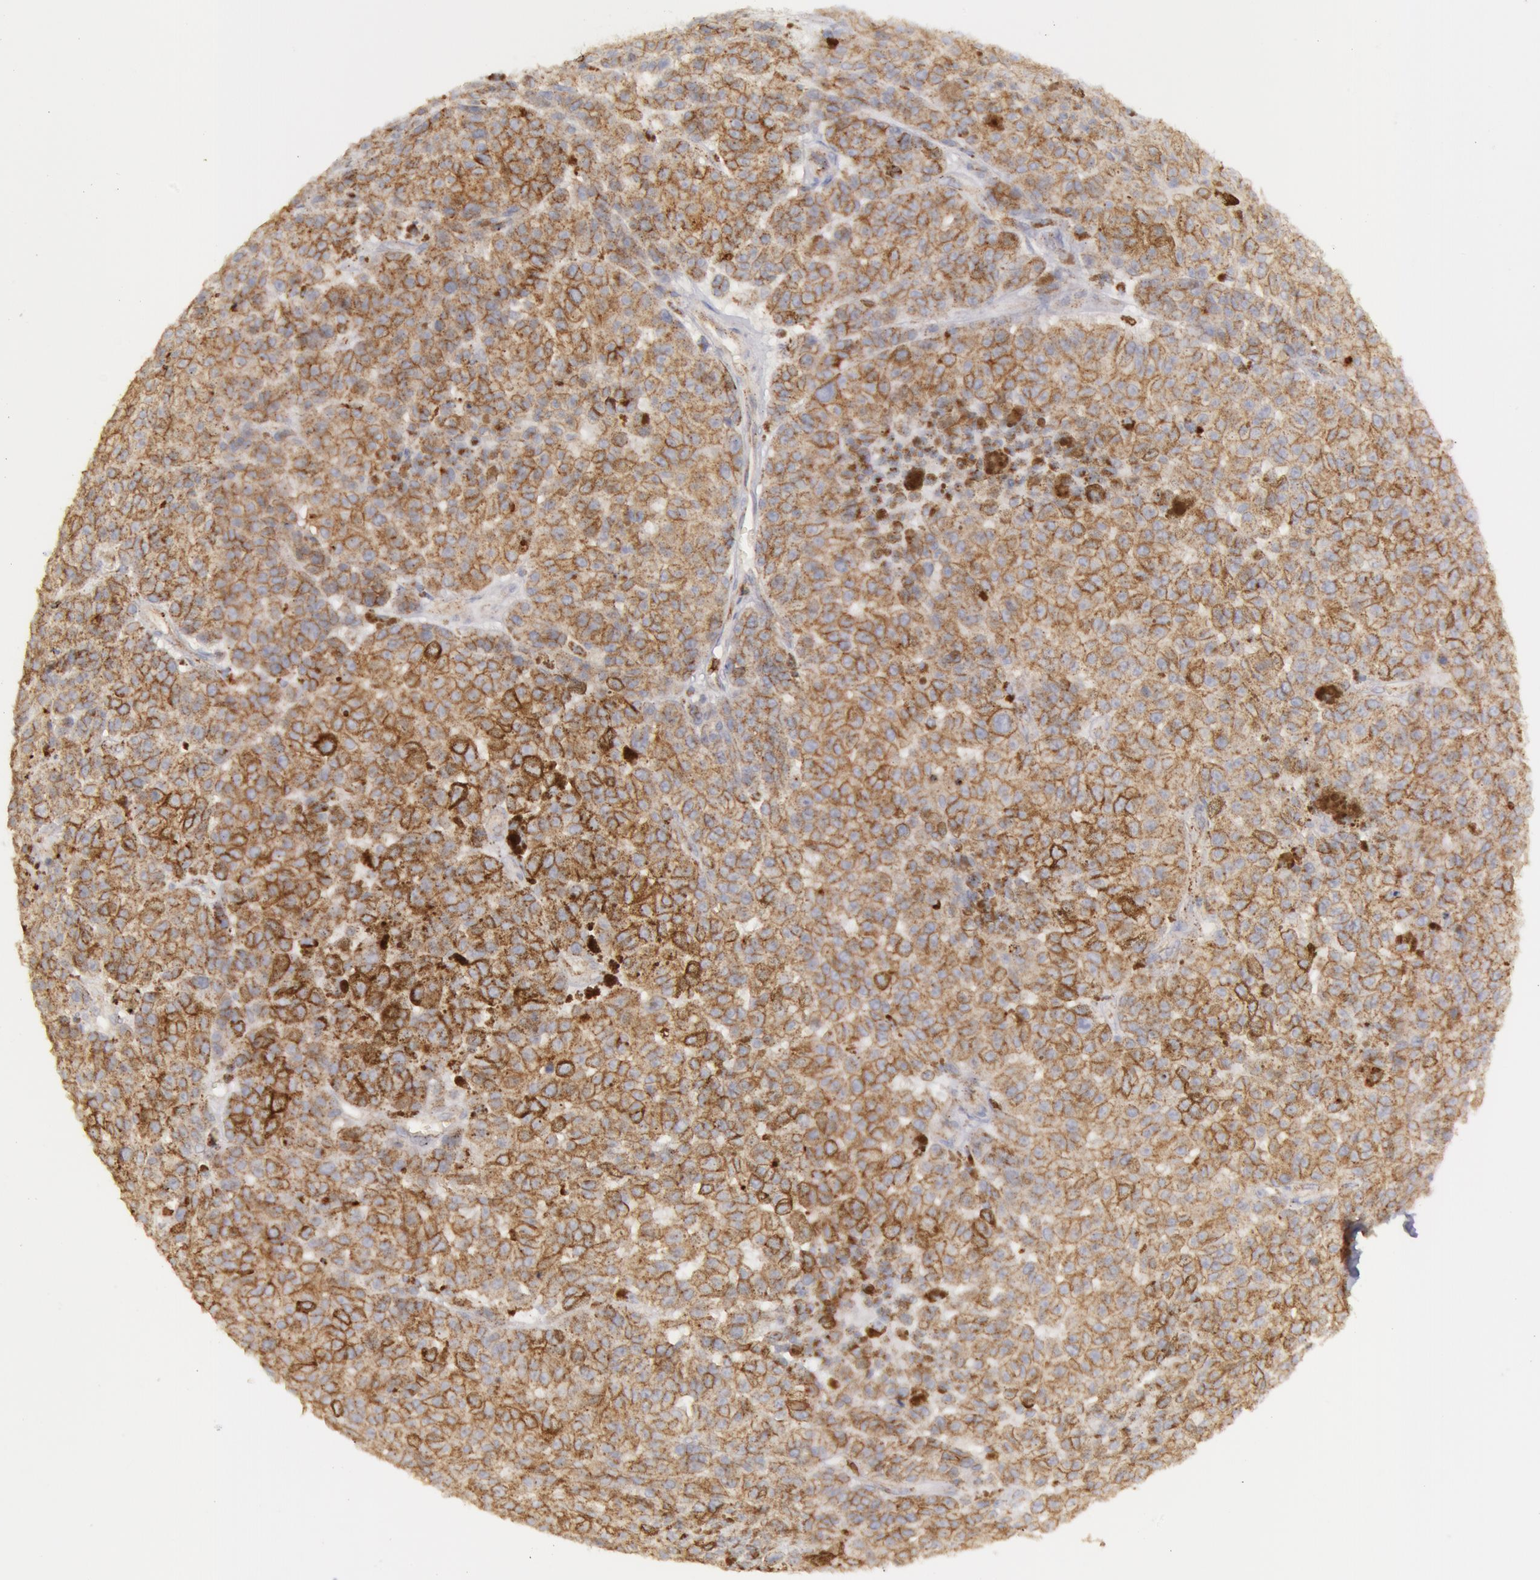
{"staining": {"intensity": "moderate", "quantity": ">75%", "location": "cytoplasmic/membranous"}, "tissue": "melanoma", "cell_type": "Tumor cells", "image_type": "cancer", "snomed": [{"axis": "morphology", "description": "Malignant melanoma, NOS"}, {"axis": "topography", "description": "Skin"}], "caption": "Immunohistochemistry histopathology image of melanoma stained for a protein (brown), which displays medium levels of moderate cytoplasmic/membranous expression in approximately >75% of tumor cells.", "gene": "FLOT2", "patient": {"sex": "male", "age": 64}}